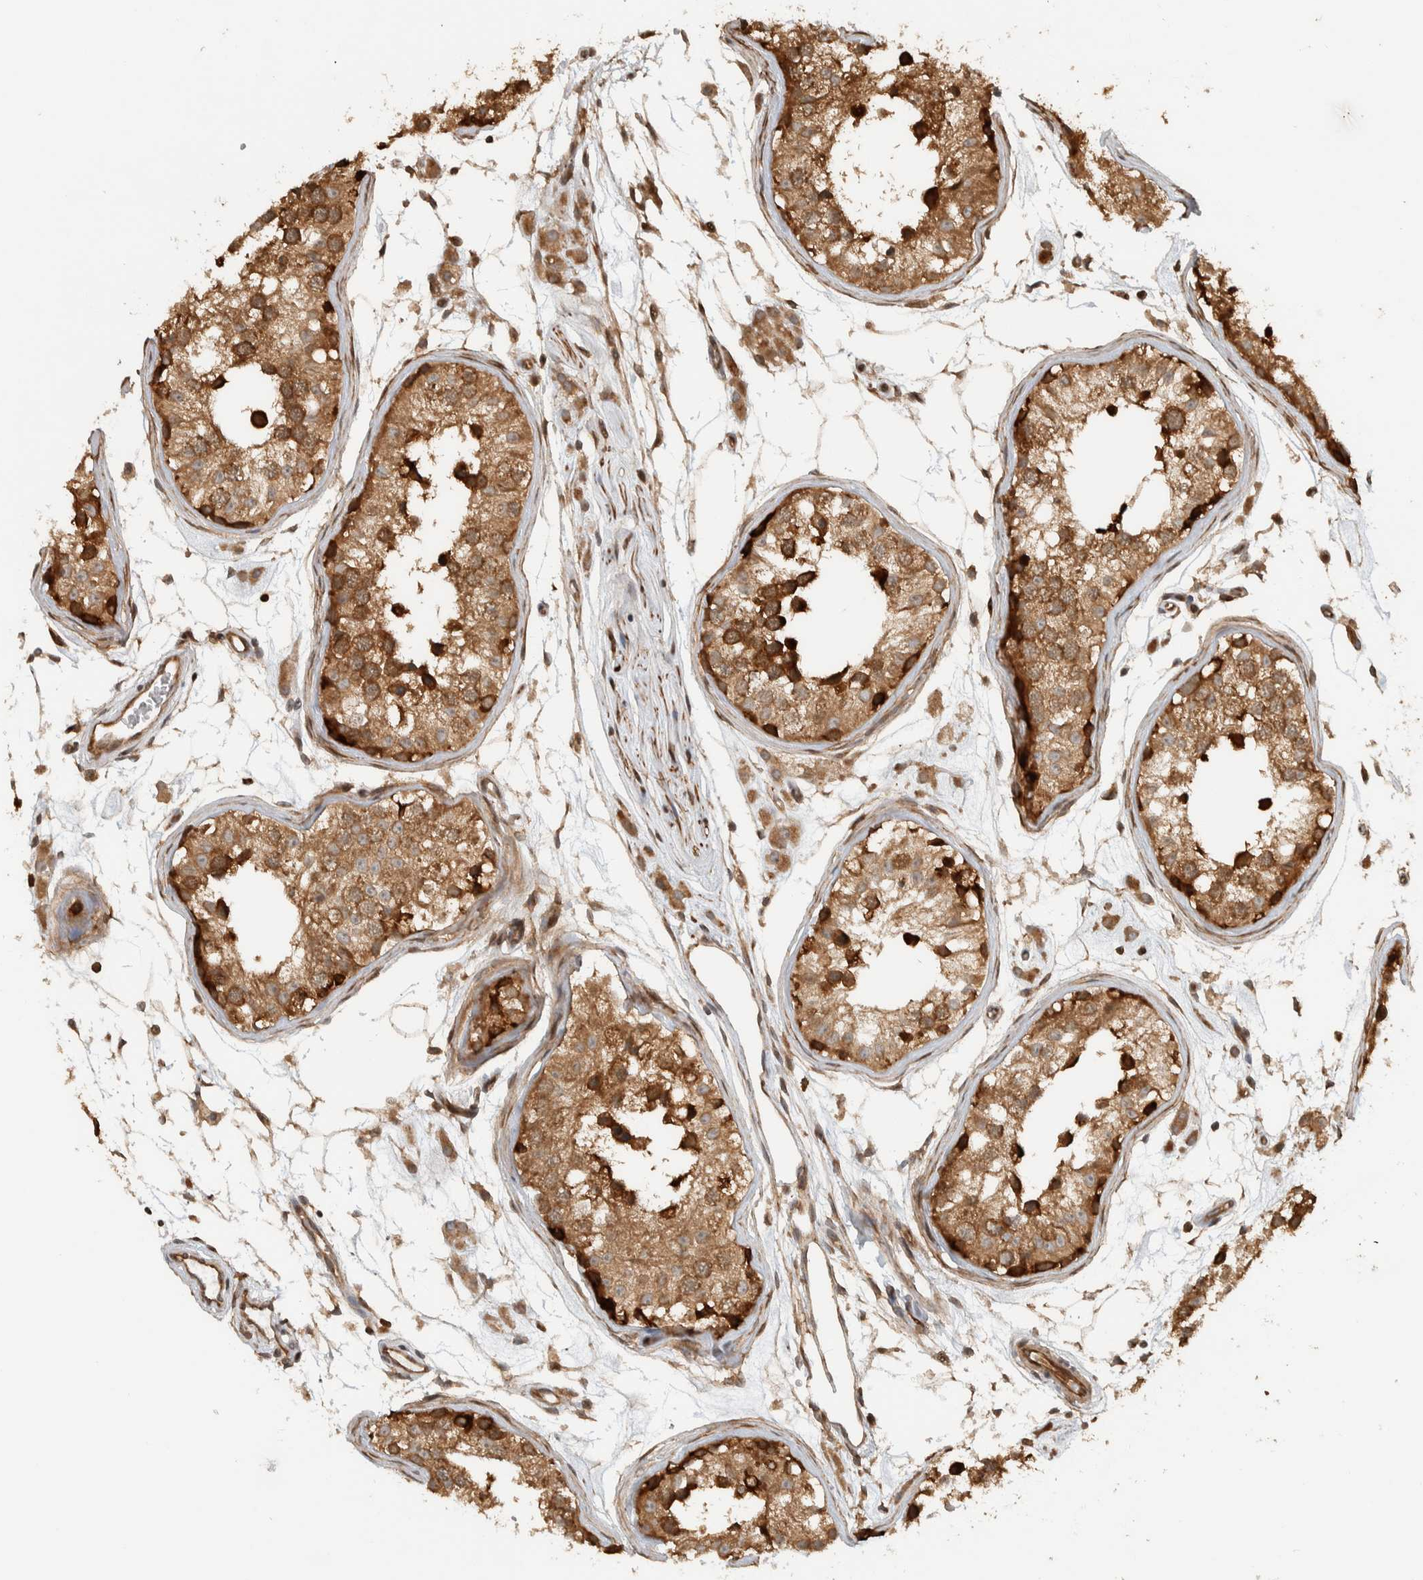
{"staining": {"intensity": "strong", "quantity": ">75%", "location": "cytoplasmic/membranous"}, "tissue": "testis", "cell_type": "Cells in seminiferous ducts", "image_type": "normal", "snomed": [{"axis": "morphology", "description": "Normal tissue, NOS"}, {"axis": "morphology", "description": "Adenocarcinoma, metastatic, NOS"}, {"axis": "topography", "description": "Testis"}], "caption": "This image displays immunohistochemistry (IHC) staining of normal human testis, with high strong cytoplasmic/membranous expression in approximately >75% of cells in seminiferous ducts.", "gene": "CNTROB", "patient": {"sex": "male", "age": 26}}